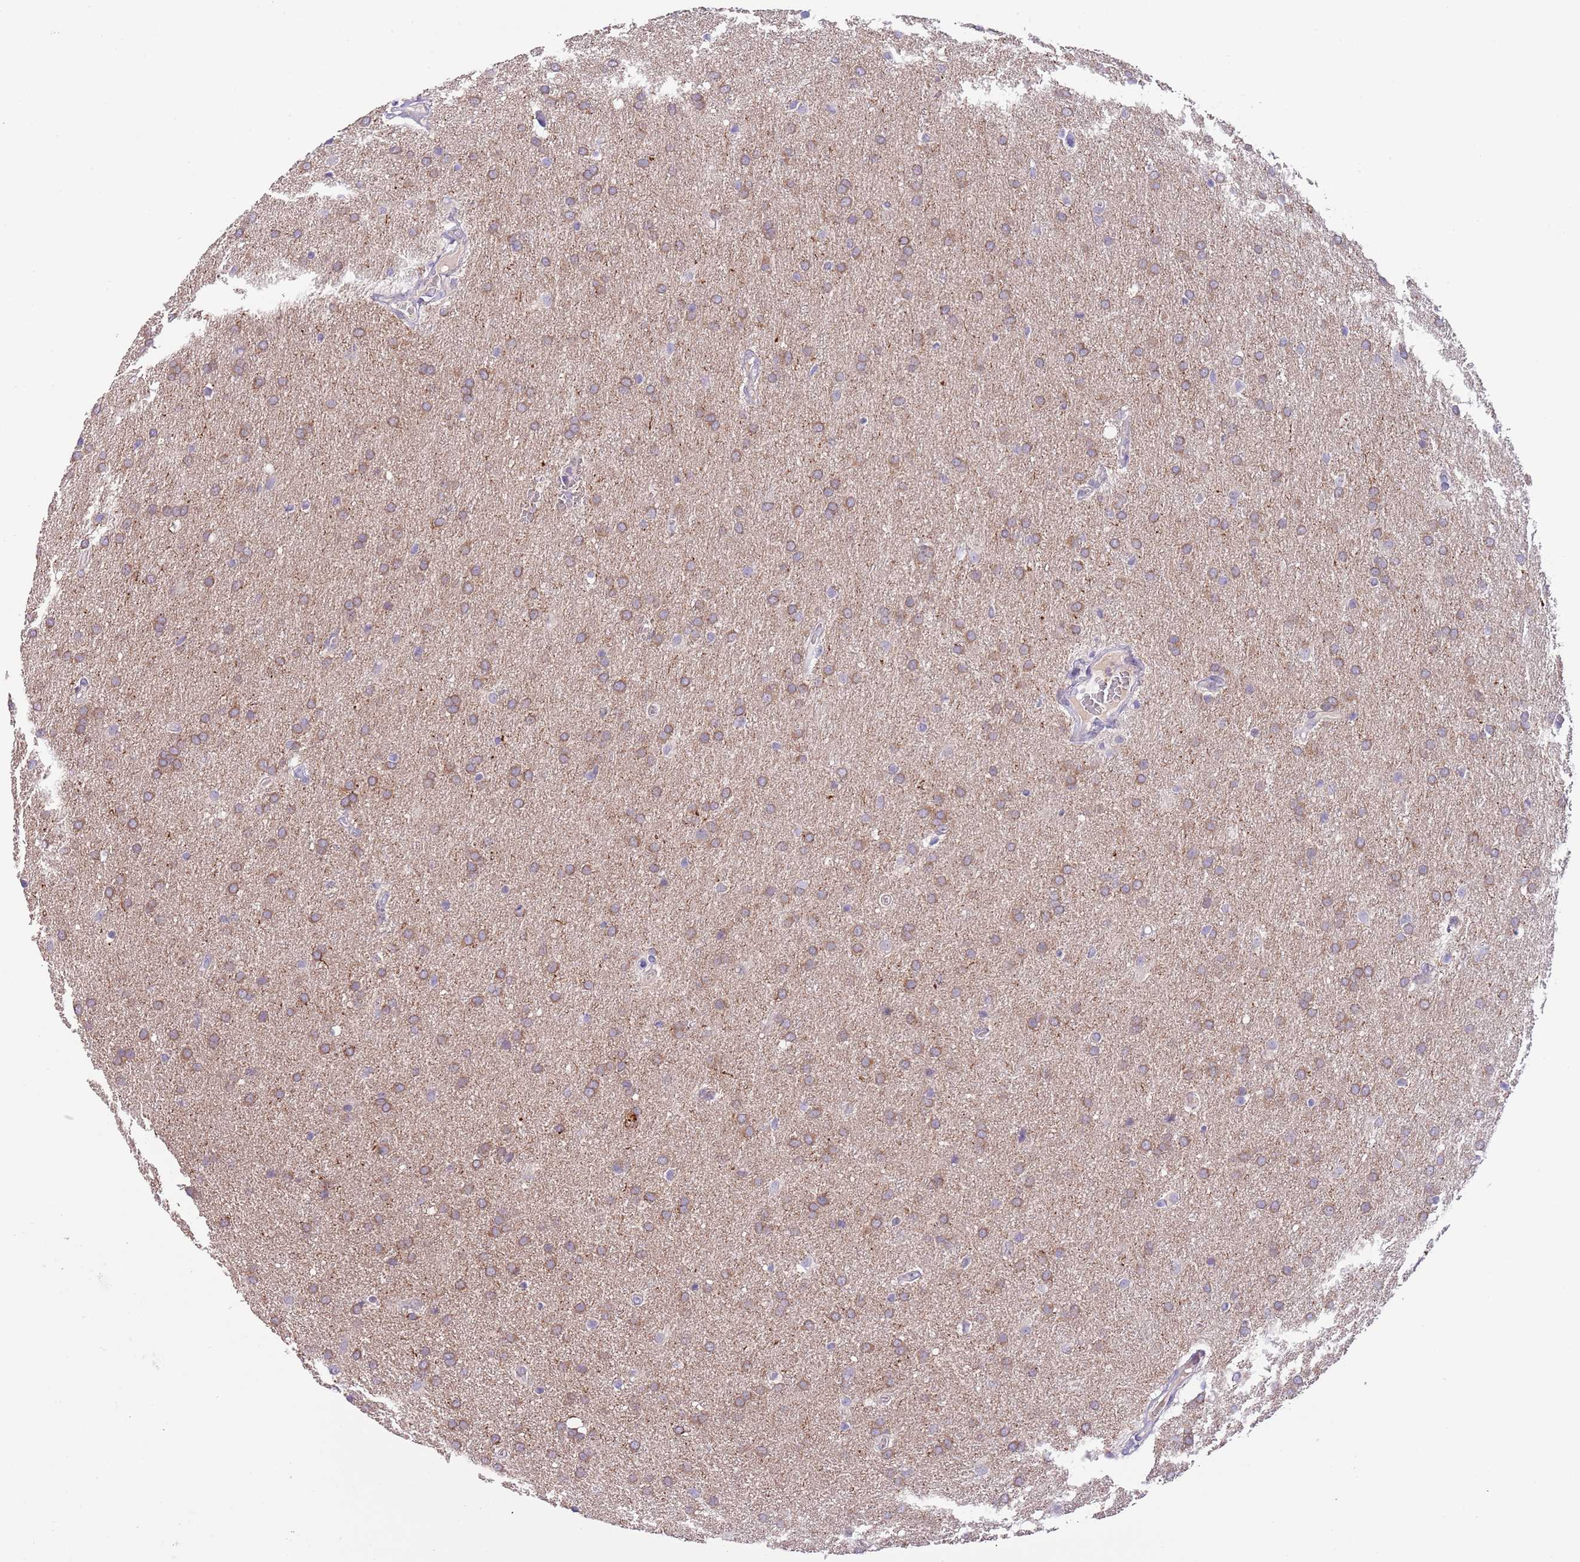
{"staining": {"intensity": "weak", "quantity": ">75%", "location": "cytoplasmic/membranous"}, "tissue": "glioma", "cell_type": "Tumor cells", "image_type": "cancer", "snomed": [{"axis": "morphology", "description": "Glioma, malignant, Low grade"}, {"axis": "topography", "description": "Brain"}], "caption": "Immunohistochemical staining of malignant glioma (low-grade) displays low levels of weak cytoplasmic/membranous protein positivity in about >75% of tumor cells. (DAB (3,3'-diaminobenzidine) IHC, brown staining for protein, blue staining for nuclei).", "gene": "ZNF658", "patient": {"sex": "female", "age": 32}}